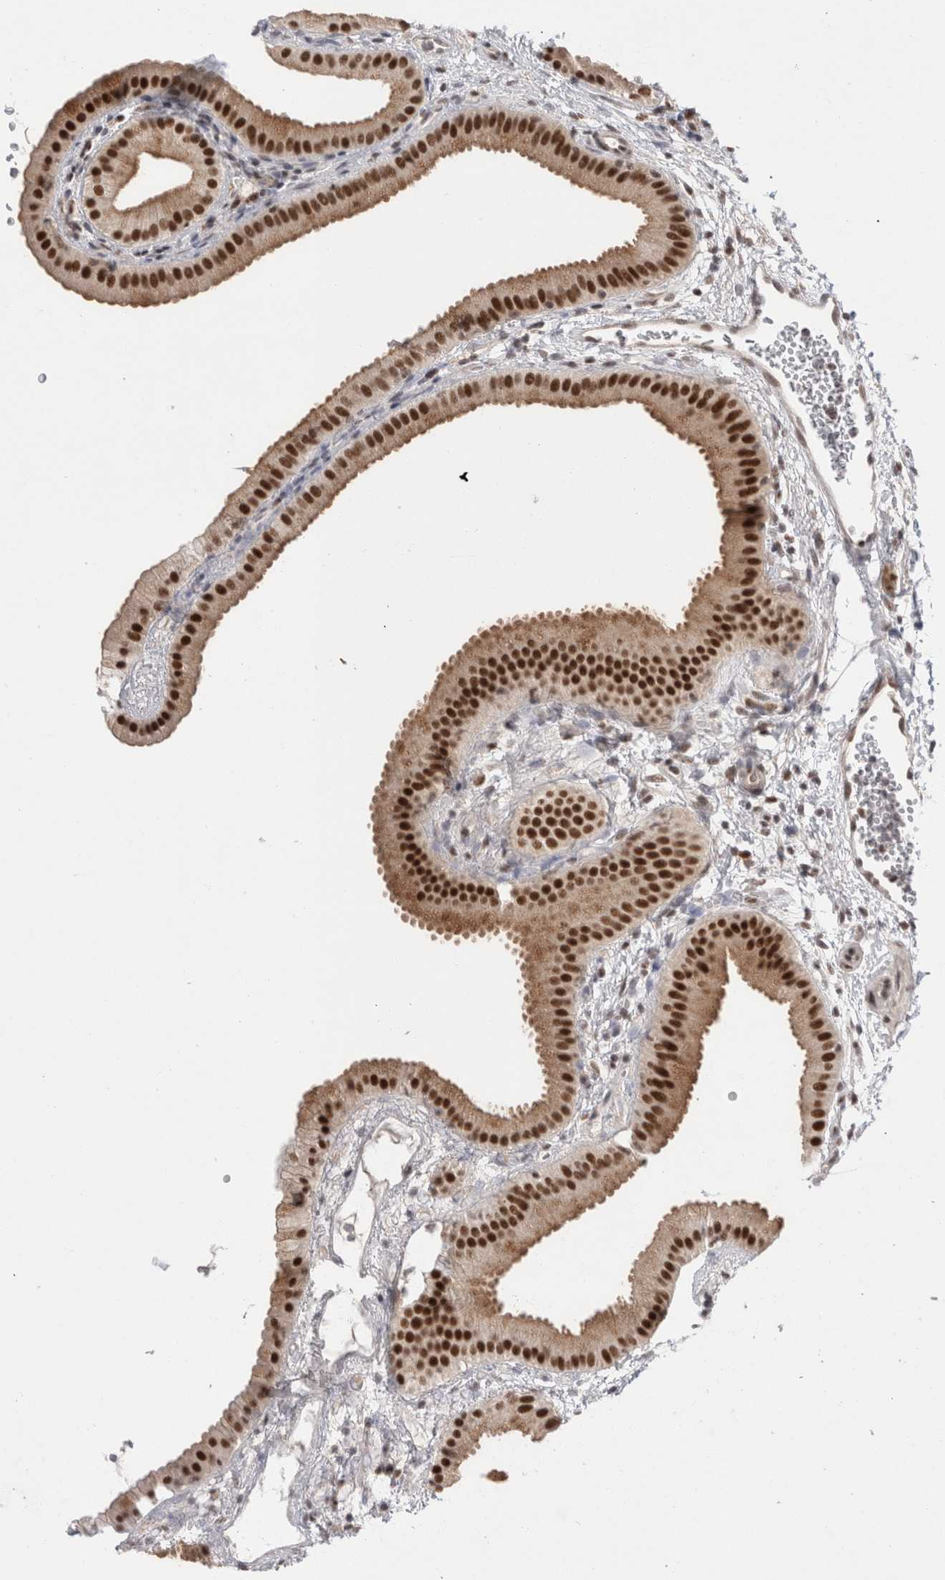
{"staining": {"intensity": "strong", "quantity": ">75%", "location": "cytoplasmic/membranous,nuclear"}, "tissue": "gallbladder", "cell_type": "Glandular cells", "image_type": "normal", "snomed": [{"axis": "morphology", "description": "Normal tissue, NOS"}, {"axis": "topography", "description": "Gallbladder"}], "caption": "This photomicrograph shows immunohistochemistry (IHC) staining of benign gallbladder, with high strong cytoplasmic/membranous,nuclear positivity in approximately >75% of glandular cells.", "gene": "ZNF24", "patient": {"sex": "female", "age": 64}}